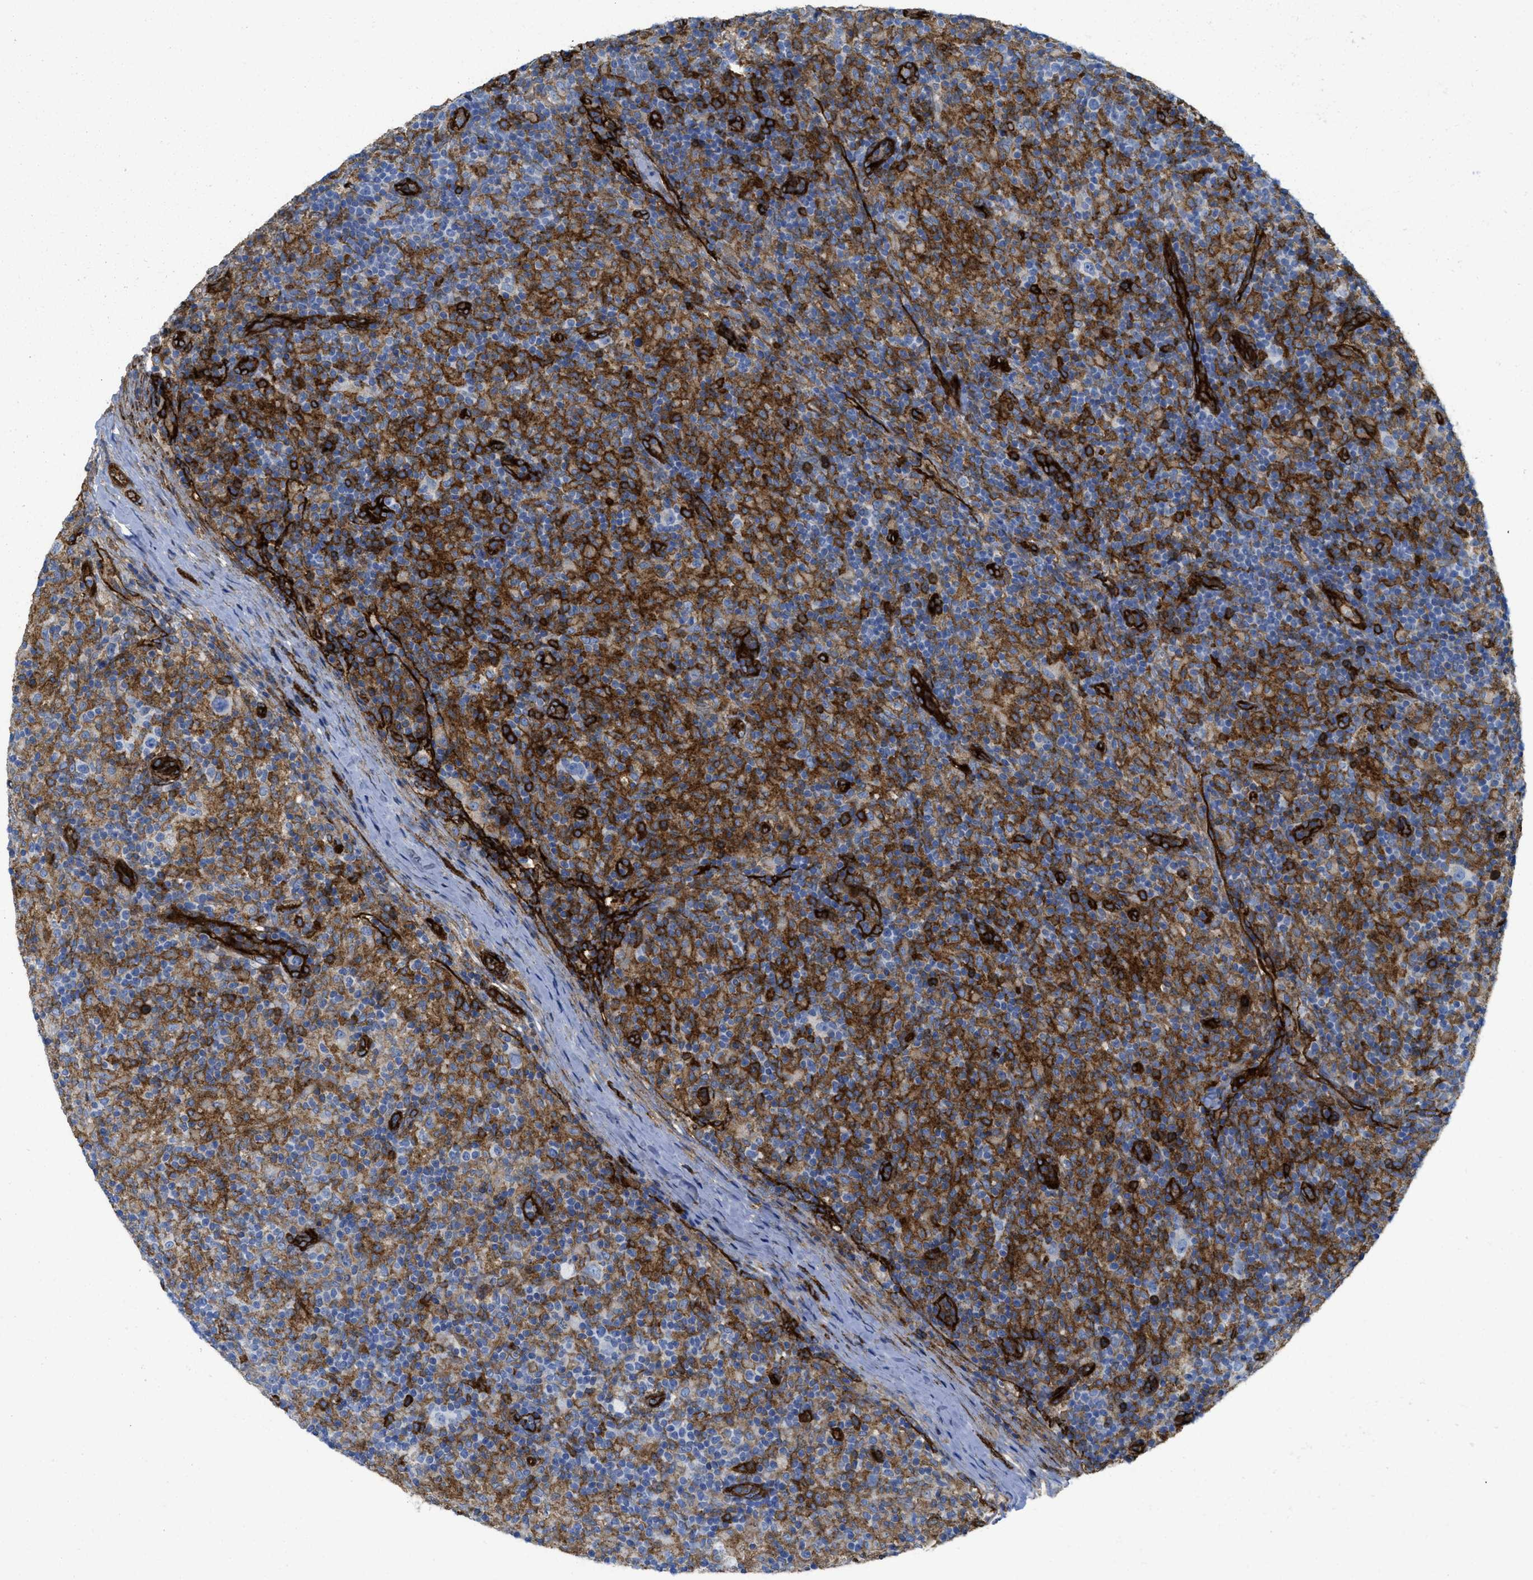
{"staining": {"intensity": "negative", "quantity": "none", "location": "none"}, "tissue": "lymphoma", "cell_type": "Tumor cells", "image_type": "cancer", "snomed": [{"axis": "morphology", "description": "Hodgkin's disease, NOS"}, {"axis": "topography", "description": "Lymph node"}], "caption": "An IHC histopathology image of Hodgkin's disease is shown. There is no staining in tumor cells of Hodgkin's disease. (Stains: DAB (3,3'-diaminobenzidine) IHC with hematoxylin counter stain, Microscopy: brightfield microscopy at high magnification).", "gene": "HIP1", "patient": {"sex": "male", "age": 70}}